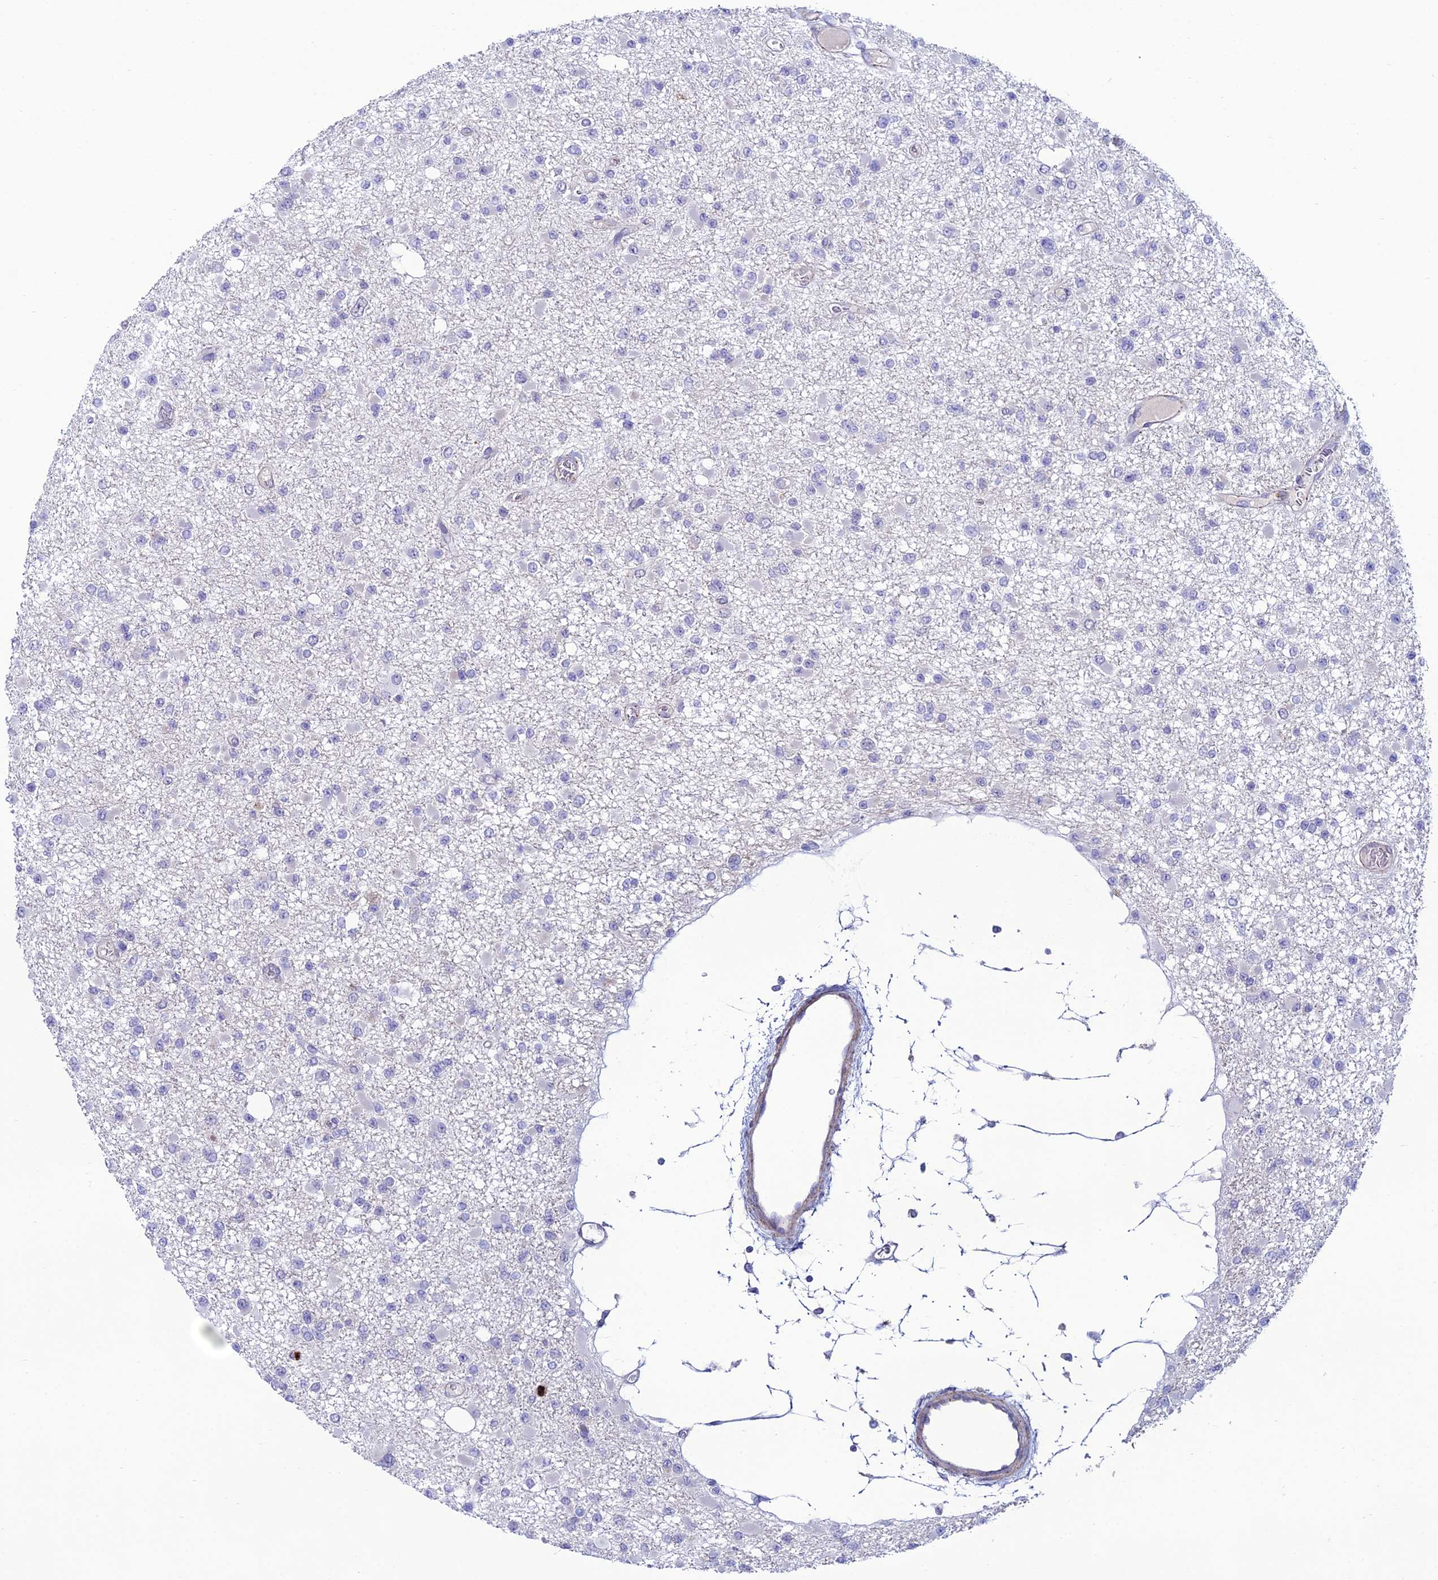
{"staining": {"intensity": "negative", "quantity": "none", "location": "none"}, "tissue": "glioma", "cell_type": "Tumor cells", "image_type": "cancer", "snomed": [{"axis": "morphology", "description": "Glioma, malignant, Low grade"}, {"axis": "topography", "description": "Brain"}], "caption": "Immunohistochemistry photomicrograph of glioma stained for a protein (brown), which shows no expression in tumor cells. Nuclei are stained in blue.", "gene": "COL6A6", "patient": {"sex": "female", "age": 22}}